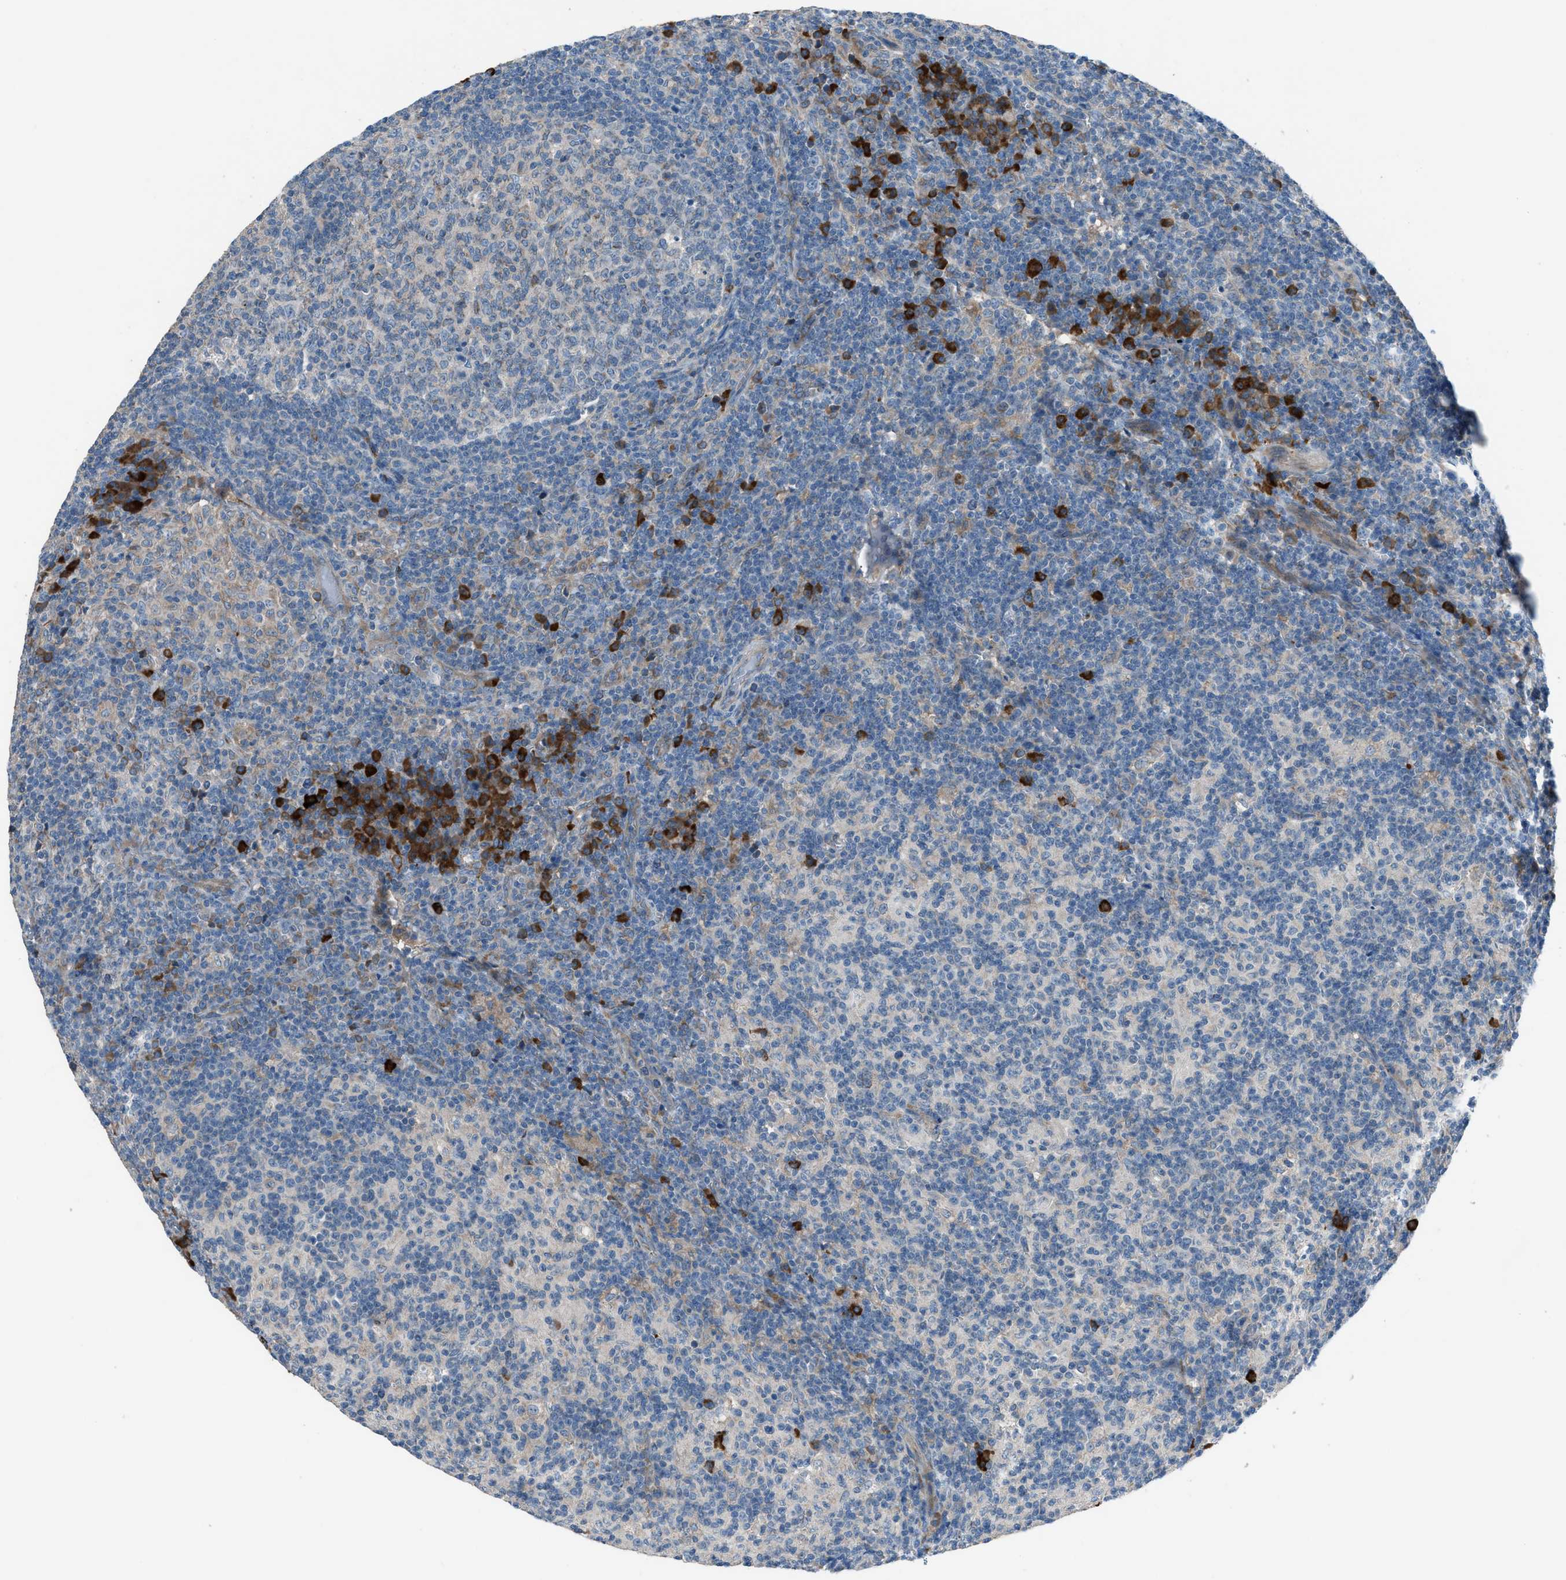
{"staining": {"intensity": "negative", "quantity": "none", "location": "none"}, "tissue": "lymph node", "cell_type": "Germinal center cells", "image_type": "normal", "snomed": [{"axis": "morphology", "description": "Normal tissue, NOS"}, {"axis": "morphology", "description": "Inflammation, NOS"}, {"axis": "topography", "description": "Lymph node"}], "caption": "Immunohistochemistry (IHC) histopathology image of benign lymph node: human lymph node stained with DAB (3,3'-diaminobenzidine) shows no significant protein staining in germinal center cells.", "gene": "HEG1", "patient": {"sex": "male", "age": 55}}